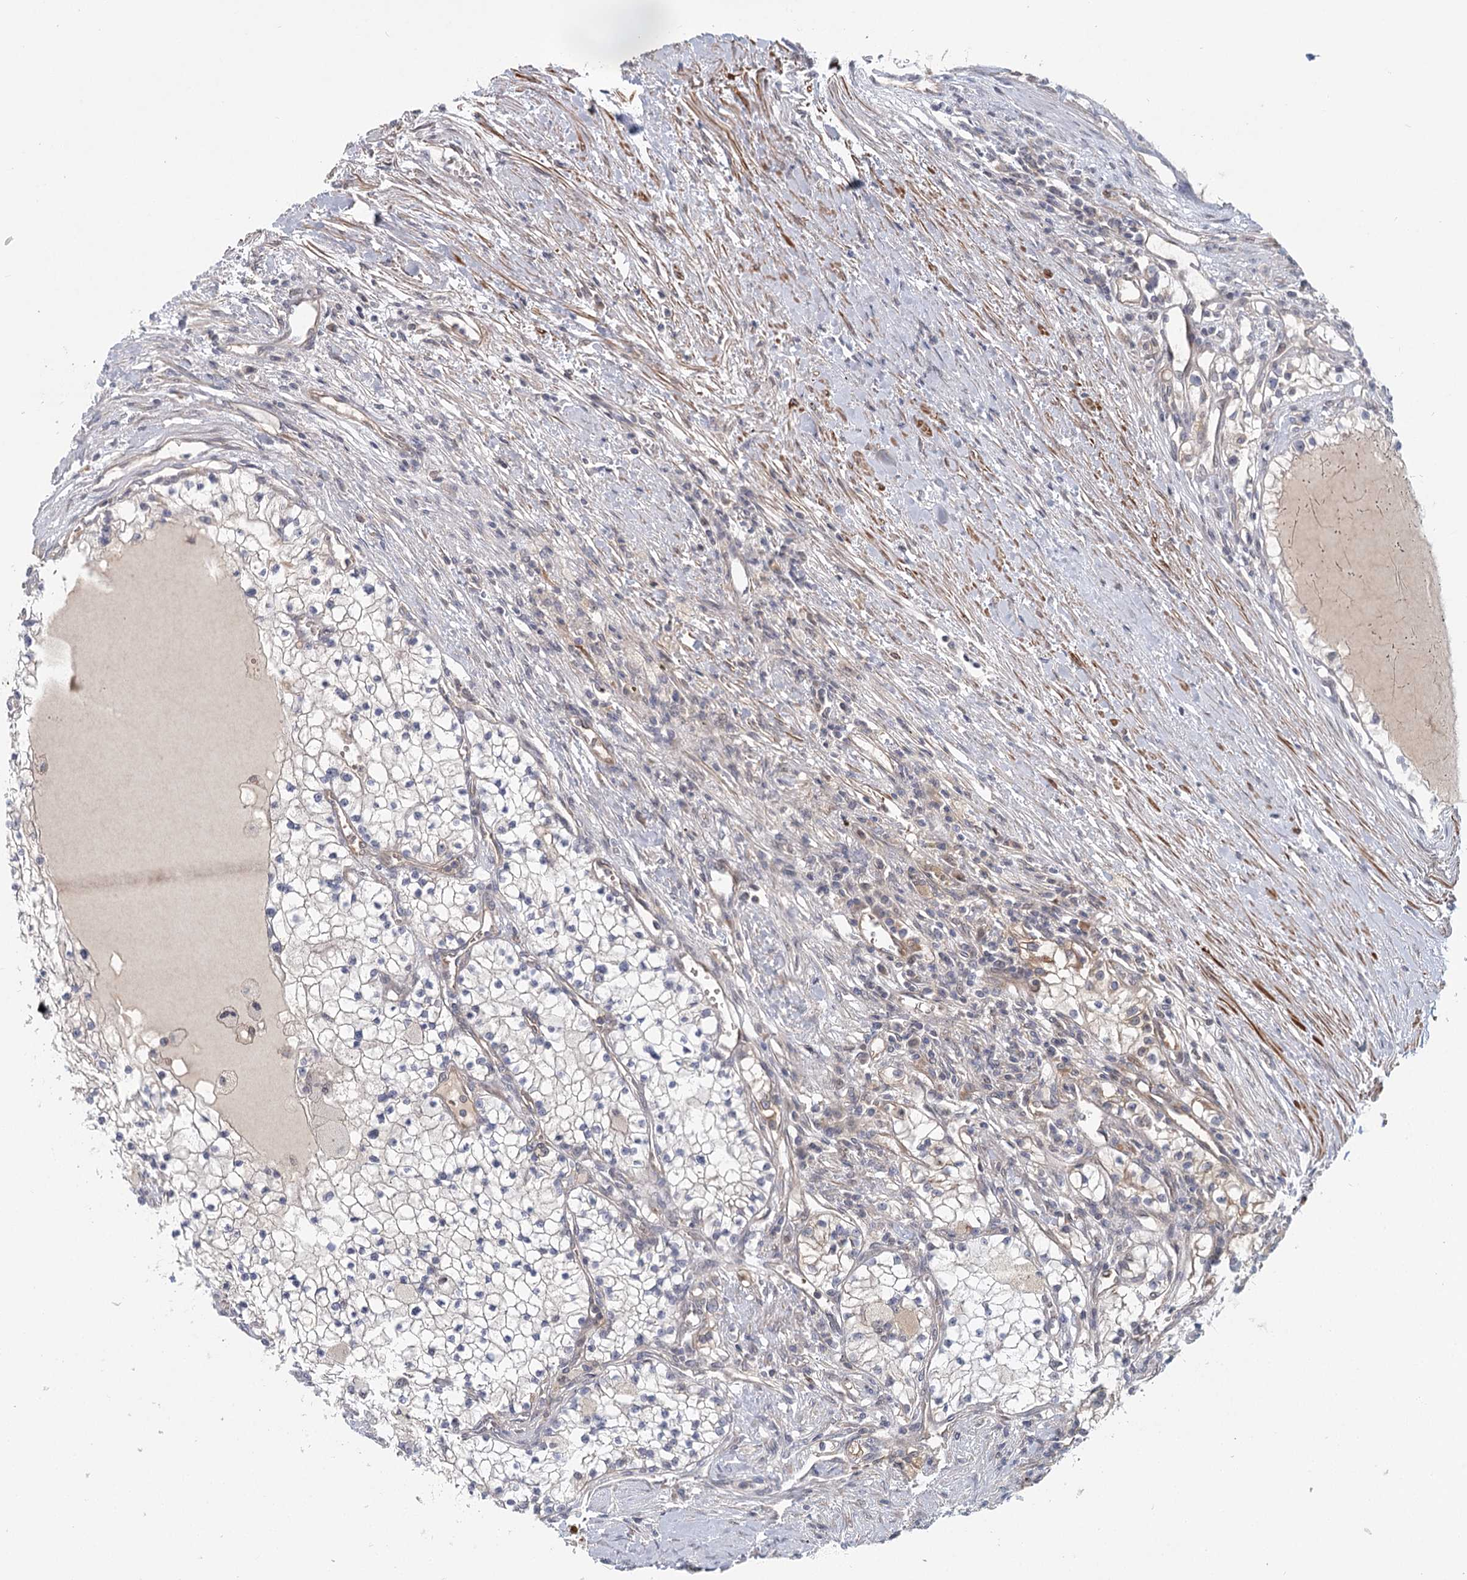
{"staining": {"intensity": "negative", "quantity": "none", "location": "none"}, "tissue": "renal cancer", "cell_type": "Tumor cells", "image_type": "cancer", "snomed": [{"axis": "morphology", "description": "Normal tissue, NOS"}, {"axis": "morphology", "description": "Adenocarcinoma, NOS"}, {"axis": "topography", "description": "Kidney"}], "caption": "DAB immunohistochemical staining of human renal adenocarcinoma displays no significant expression in tumor cells.", "gene": "USP11", "patient": {"sex": "male", "age": 68}}